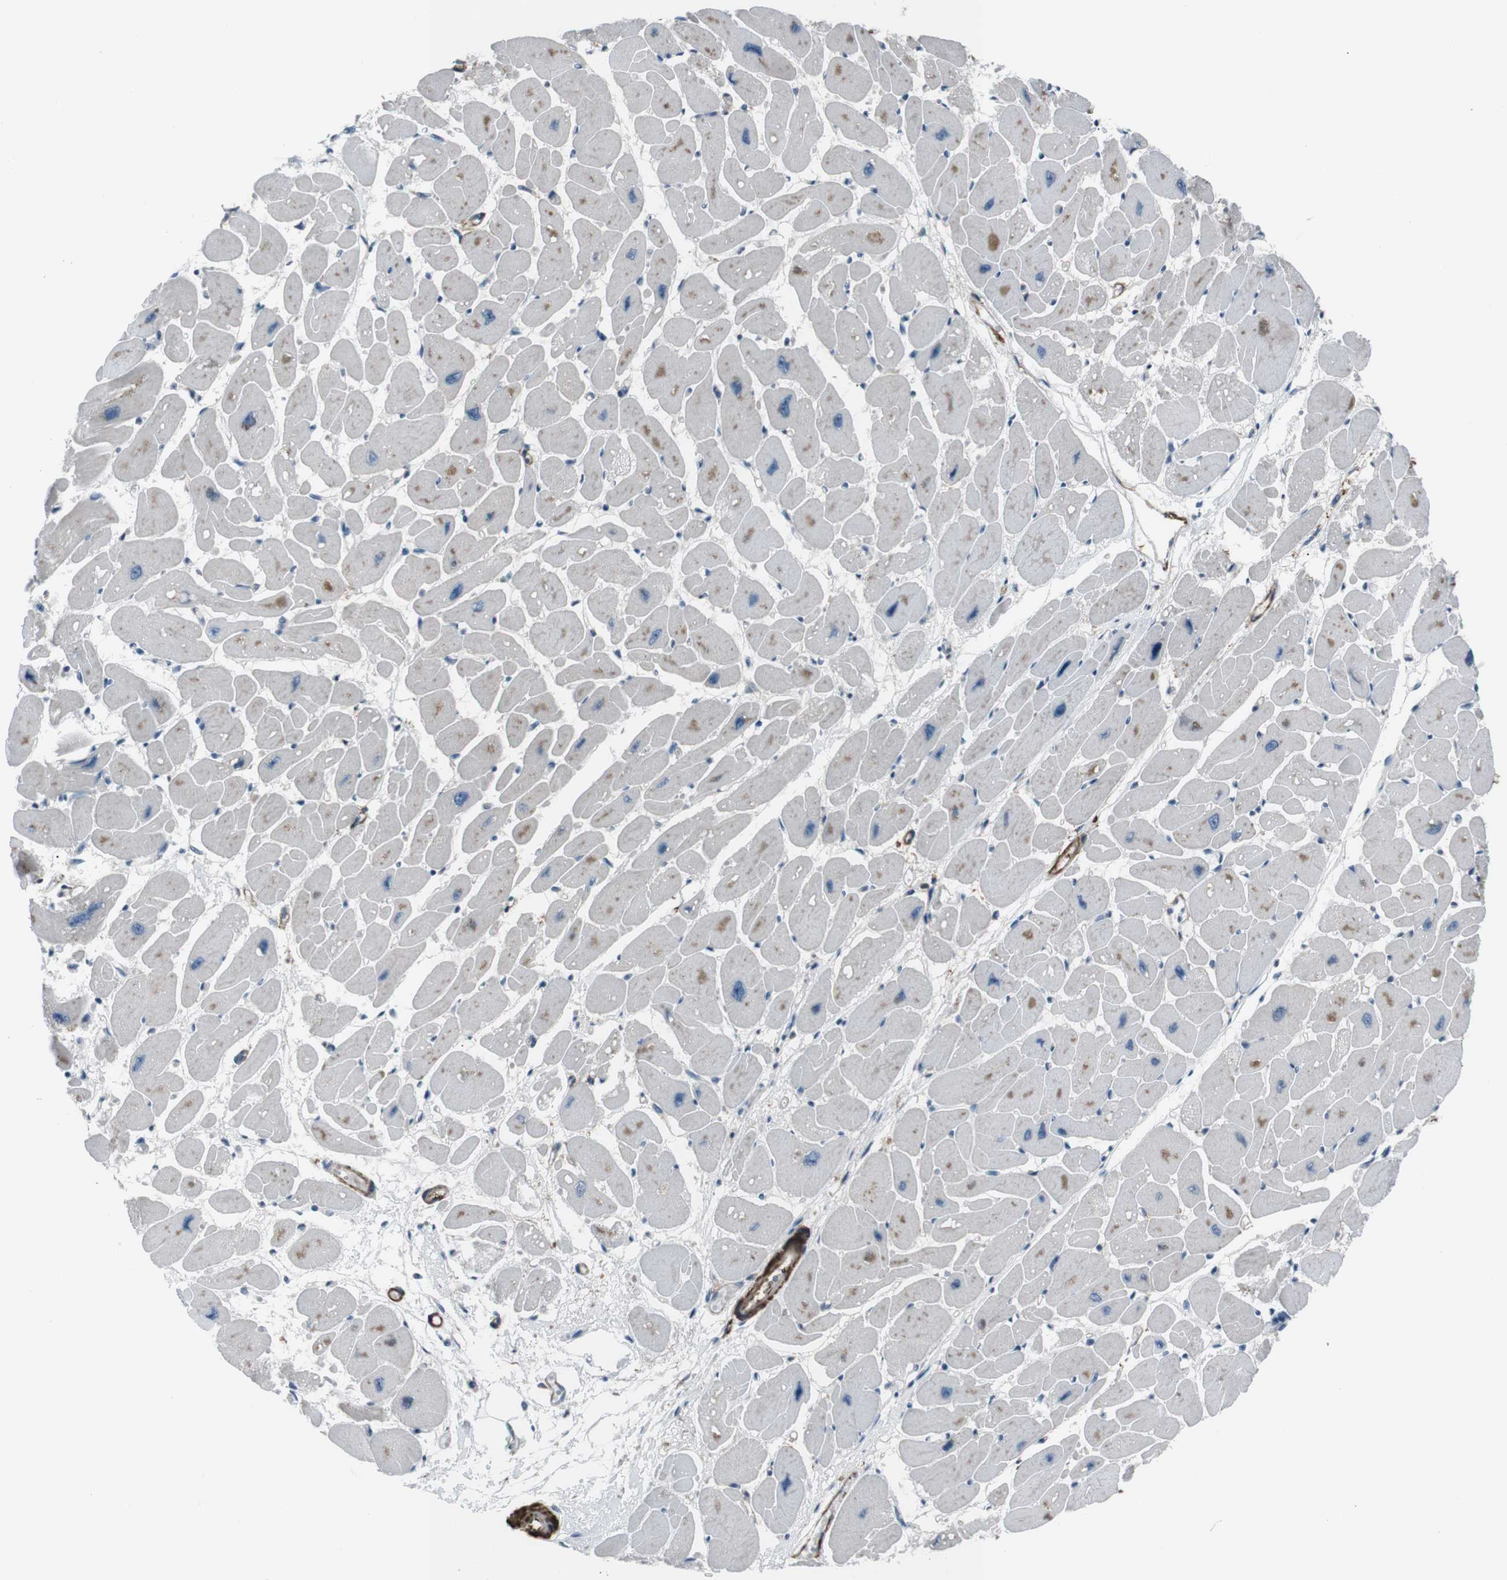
{"staining": {"intensity": "weak", "quantity": "25%-75%", "location": "cytoplasmic/membranous"}, "tissue": "heart muscle", "cell_type": "Cardiomyocytes", "image_type": "normal", "snomed": [{"axis": "morphology", "description": "Normal tissue, NOS"}, {"axis": "topography", "description": "Heart"}], "caption": "An image of heart muscle stained for a protein demonstrates weak cytoplasmic/membranous brown staining in cardiomyocytes. (DAB IHC with brightfield microscopy, high magnification).", "gene": "PDLIM5", "patient": {"sex": "female", "age": 54}}